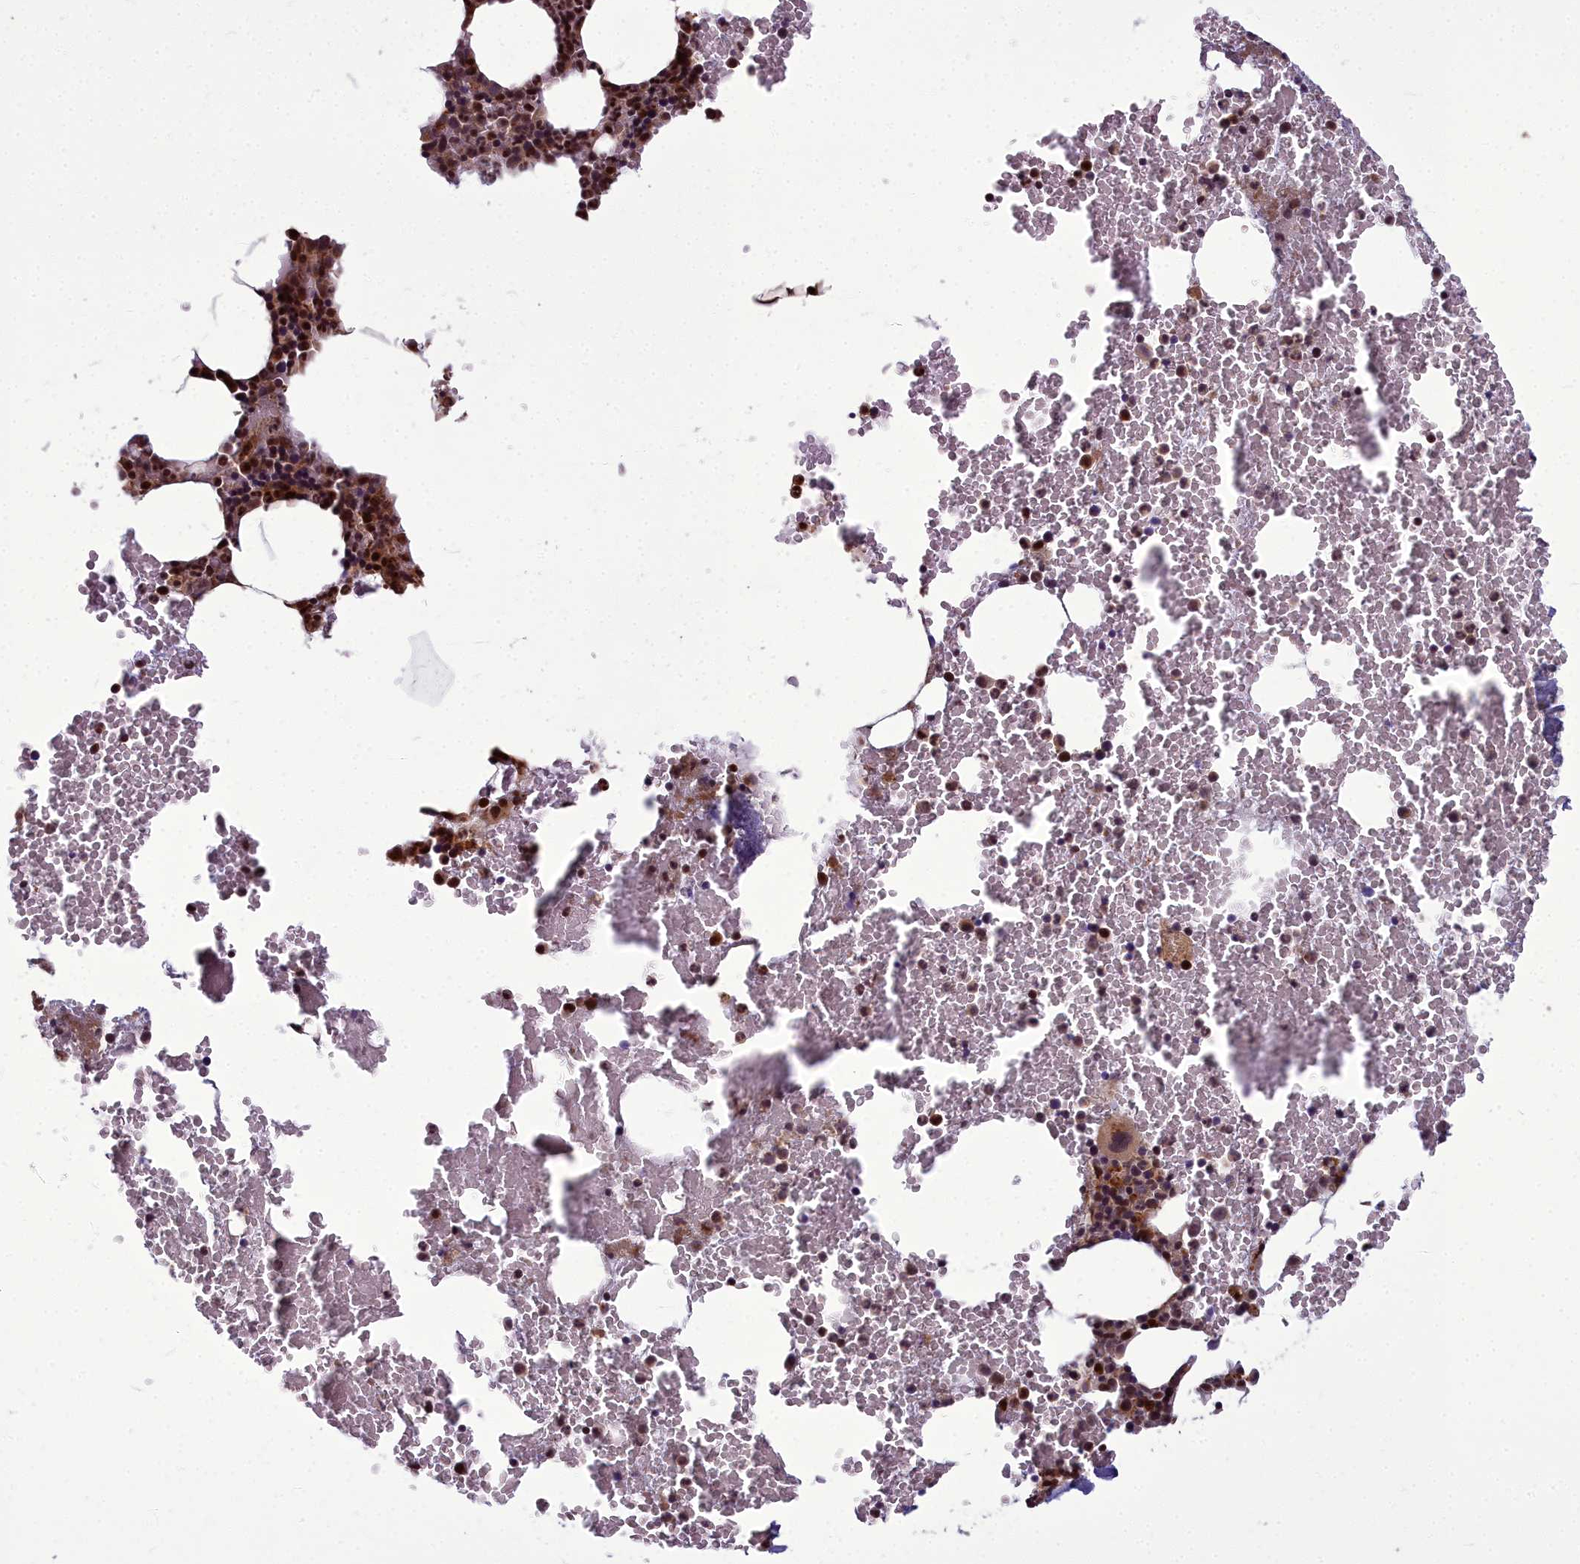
{"staining": {"intensity": "strong", "quantity": "<25%", "location": "nuclear"}, "tissue": "bone marrow", "cell_type": "Hematopoietic cells", "image_type": "normal", "snomed": [{"axis": "morphology", "description": "Normal tissue, NOS"}, {"axis": "morphology", "description": "Inflammation, NOS"}, {"axis": "topography", "description": "Bone marrow"}], "caption": "Human bone marrow stained with a brown dye shows strong nuclear positive staining in approximately <25% of hematopoietic cells.", "gene": "AP1M1", "patient": {"sex": "female", "age": 78}}